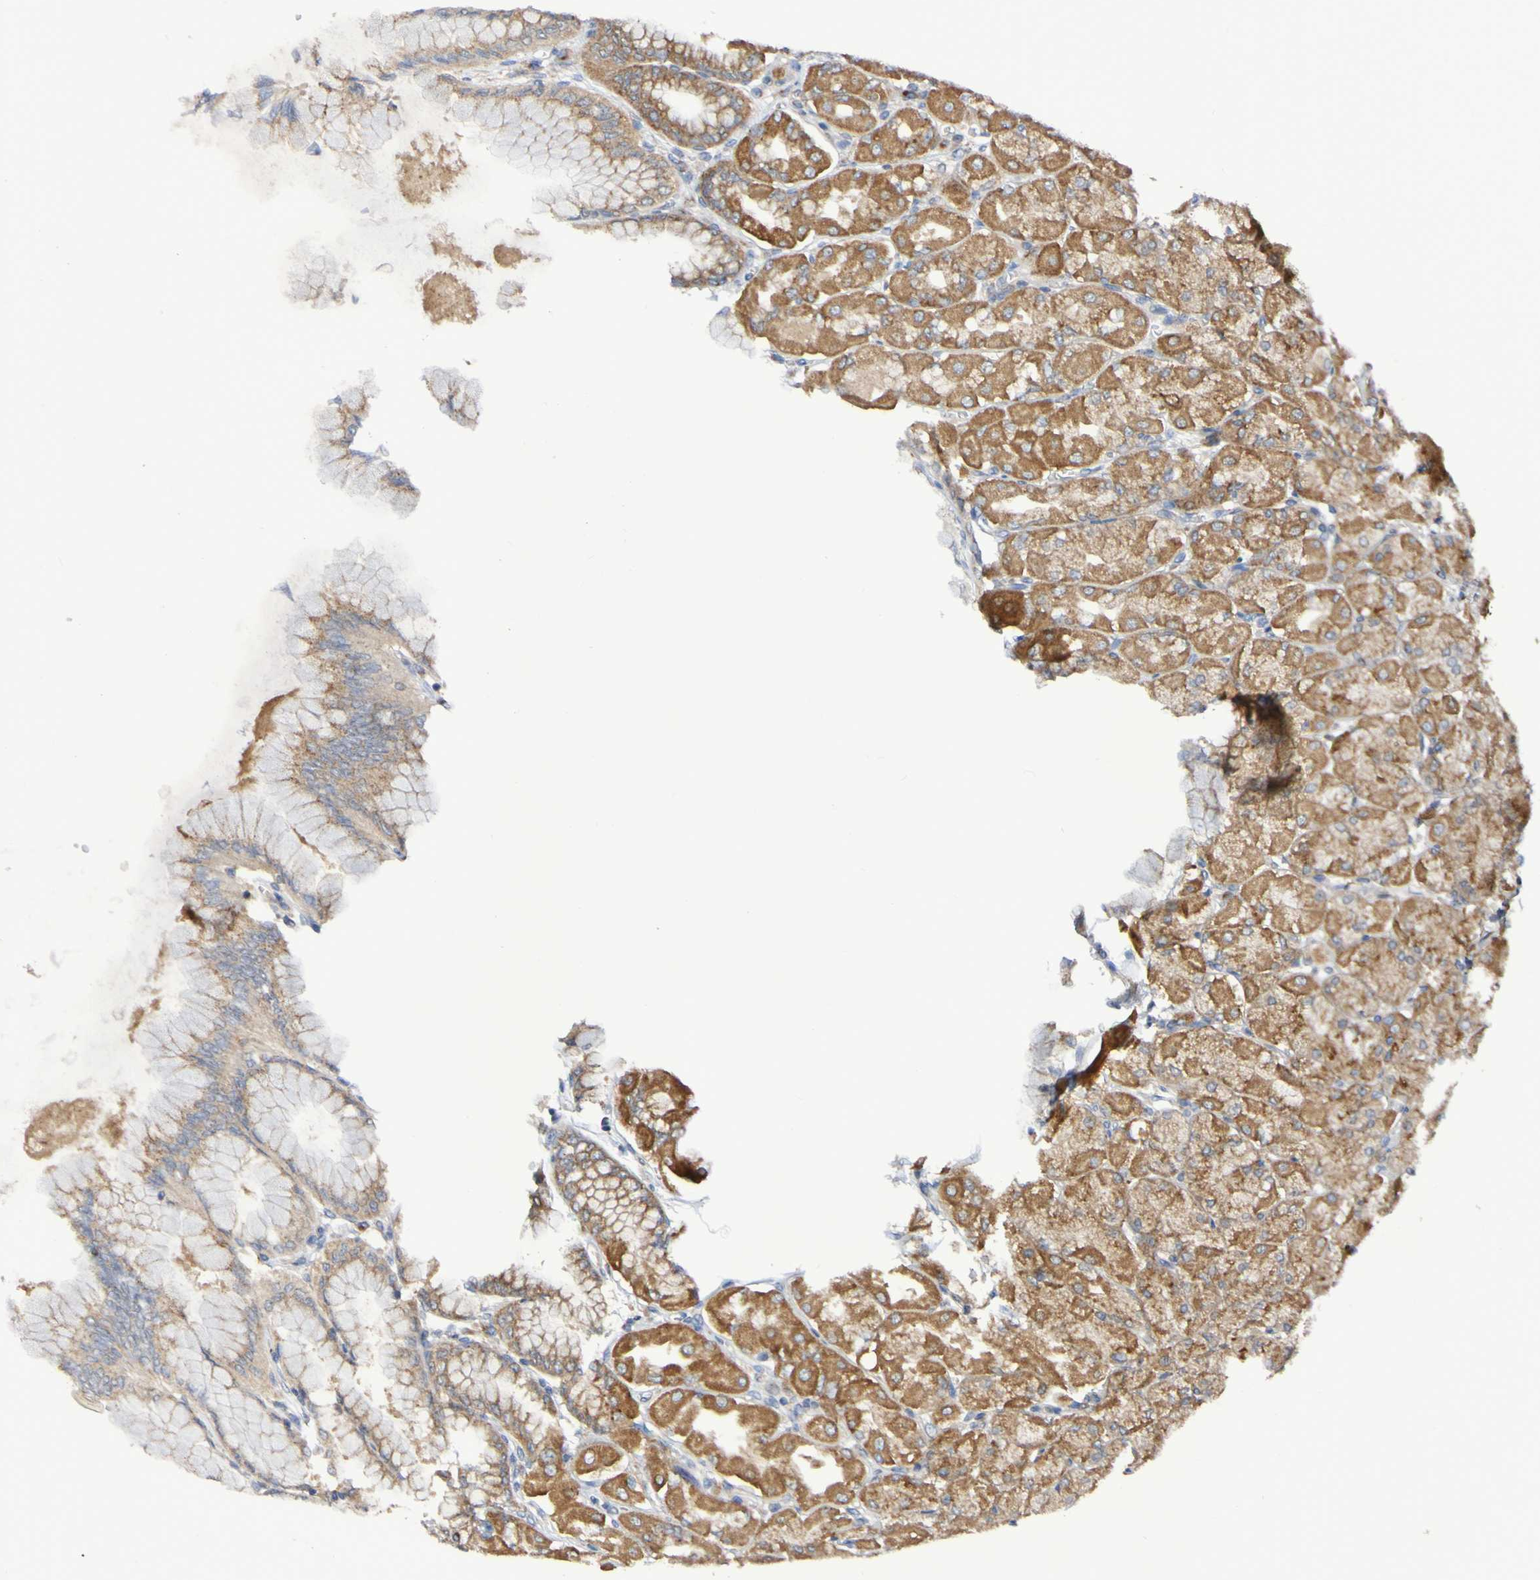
{"staining": {"intensity": "strong", "quantity": ">75%", "location": "cytoplasmic/membranous"}, "tissue": "stomach", "cell_type": "Glandular cells", "image_type": "normal", "snomed": [{"axis": "morphology", "description": "Normal tissue, NOS"}, {"axis": "topography", "description": "Stomach, upper"}], "caption": "About >75% of glandular cells in unremarkable human stomach exhibit strong cytoplasmic/membranous protein staining as visualized by brown immunohistochemical staining.", "gene": "LMBRD2", "patient": {"sex": "female", "age": 56}}